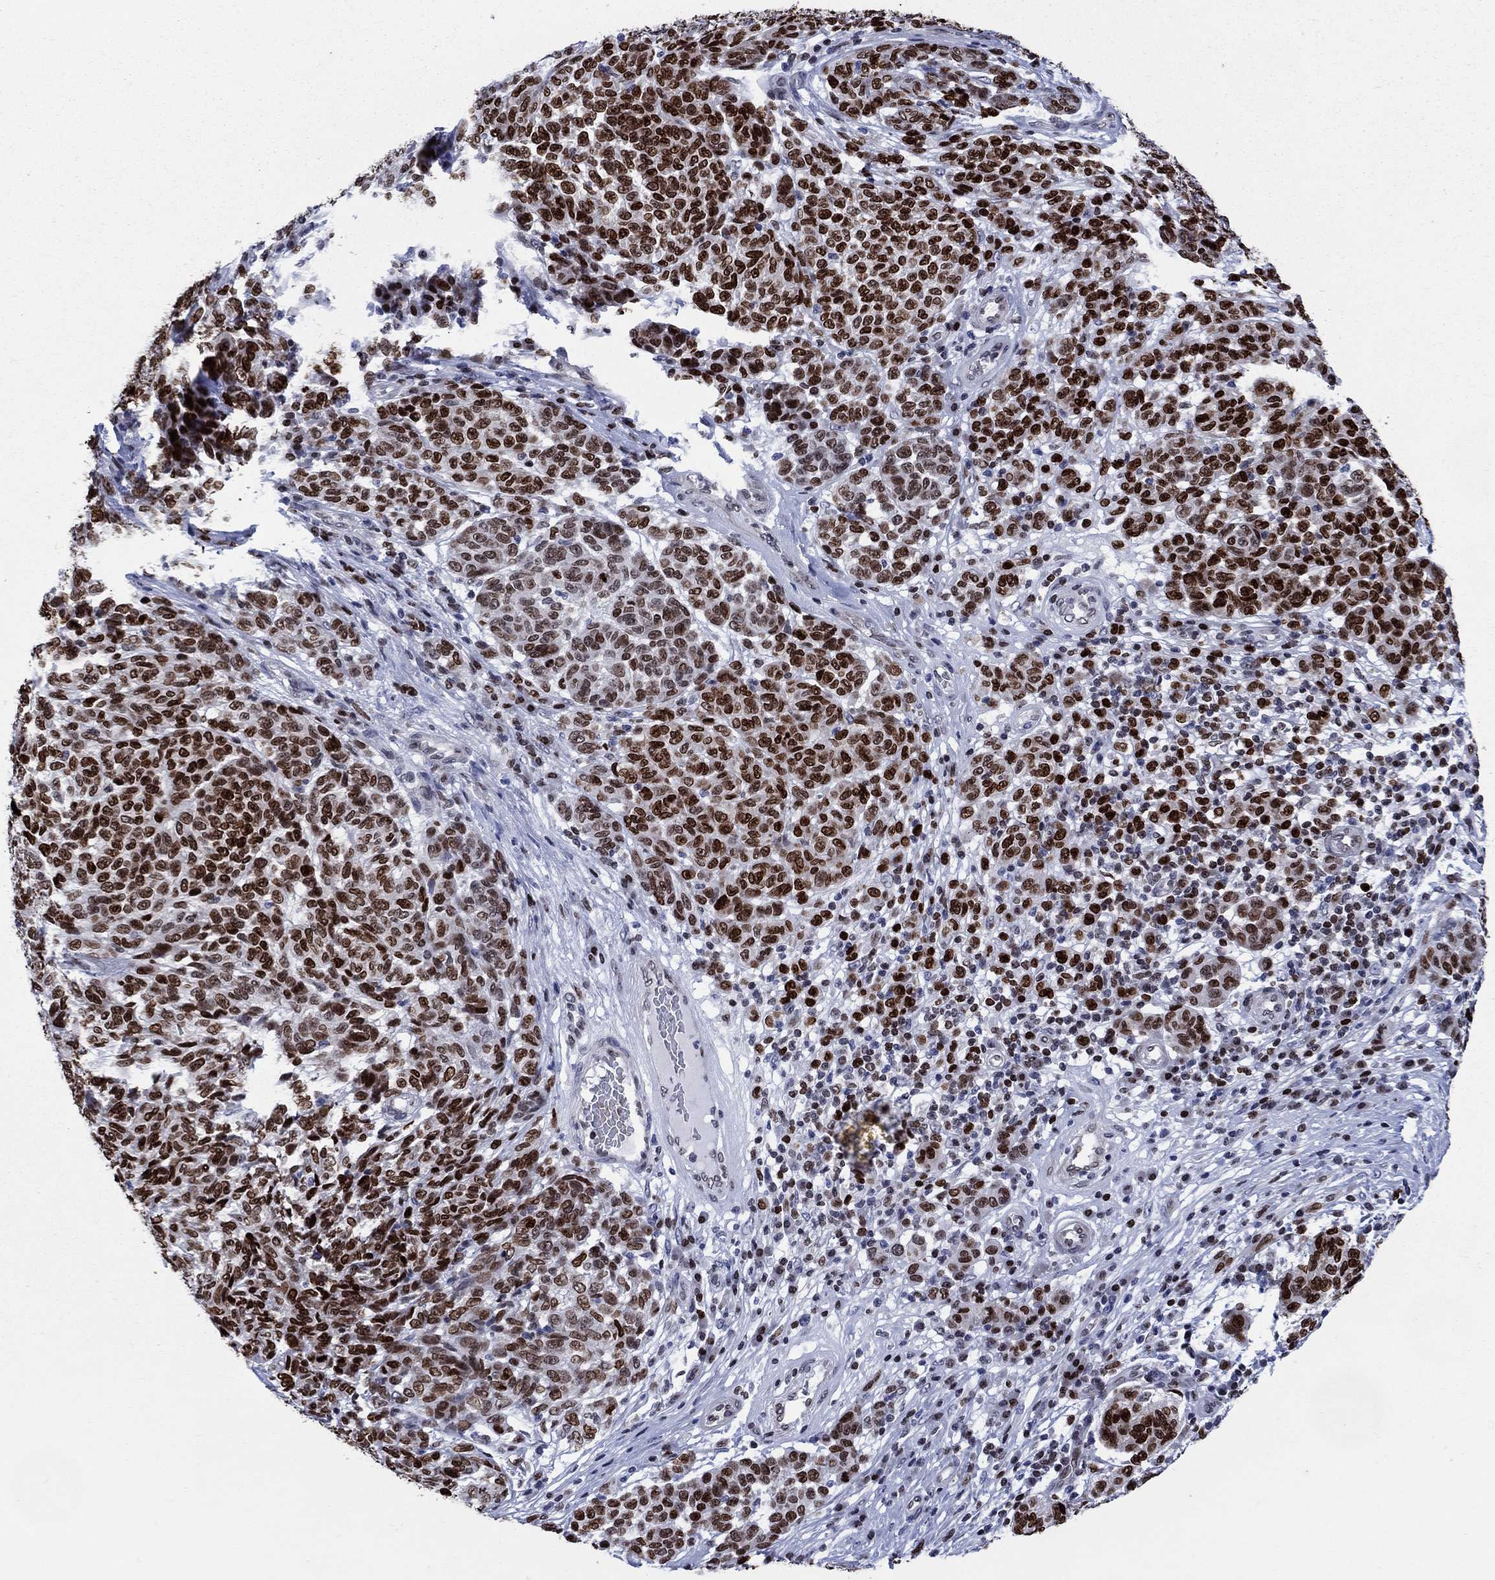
{"staining": {"intensity": "strong", "quantity": "25%-75%", "location": "nuclear"}, "tissue": "melanoma", "cell_type": "Tumor cells", "image_type": "cancer", "snomed": [{"axis": "morphology", "description": "Malignant melanoma, NOS"}, {"axis": "topography", "description": "Skin"}], "caption": "This is a histology image of immunohistochemistry (IHC) staining of melanoma, which shows strong staining in the nuclear of tumor cells.", "gene": "HMGA1", "patient": {"sex": "male", "age": 59}}